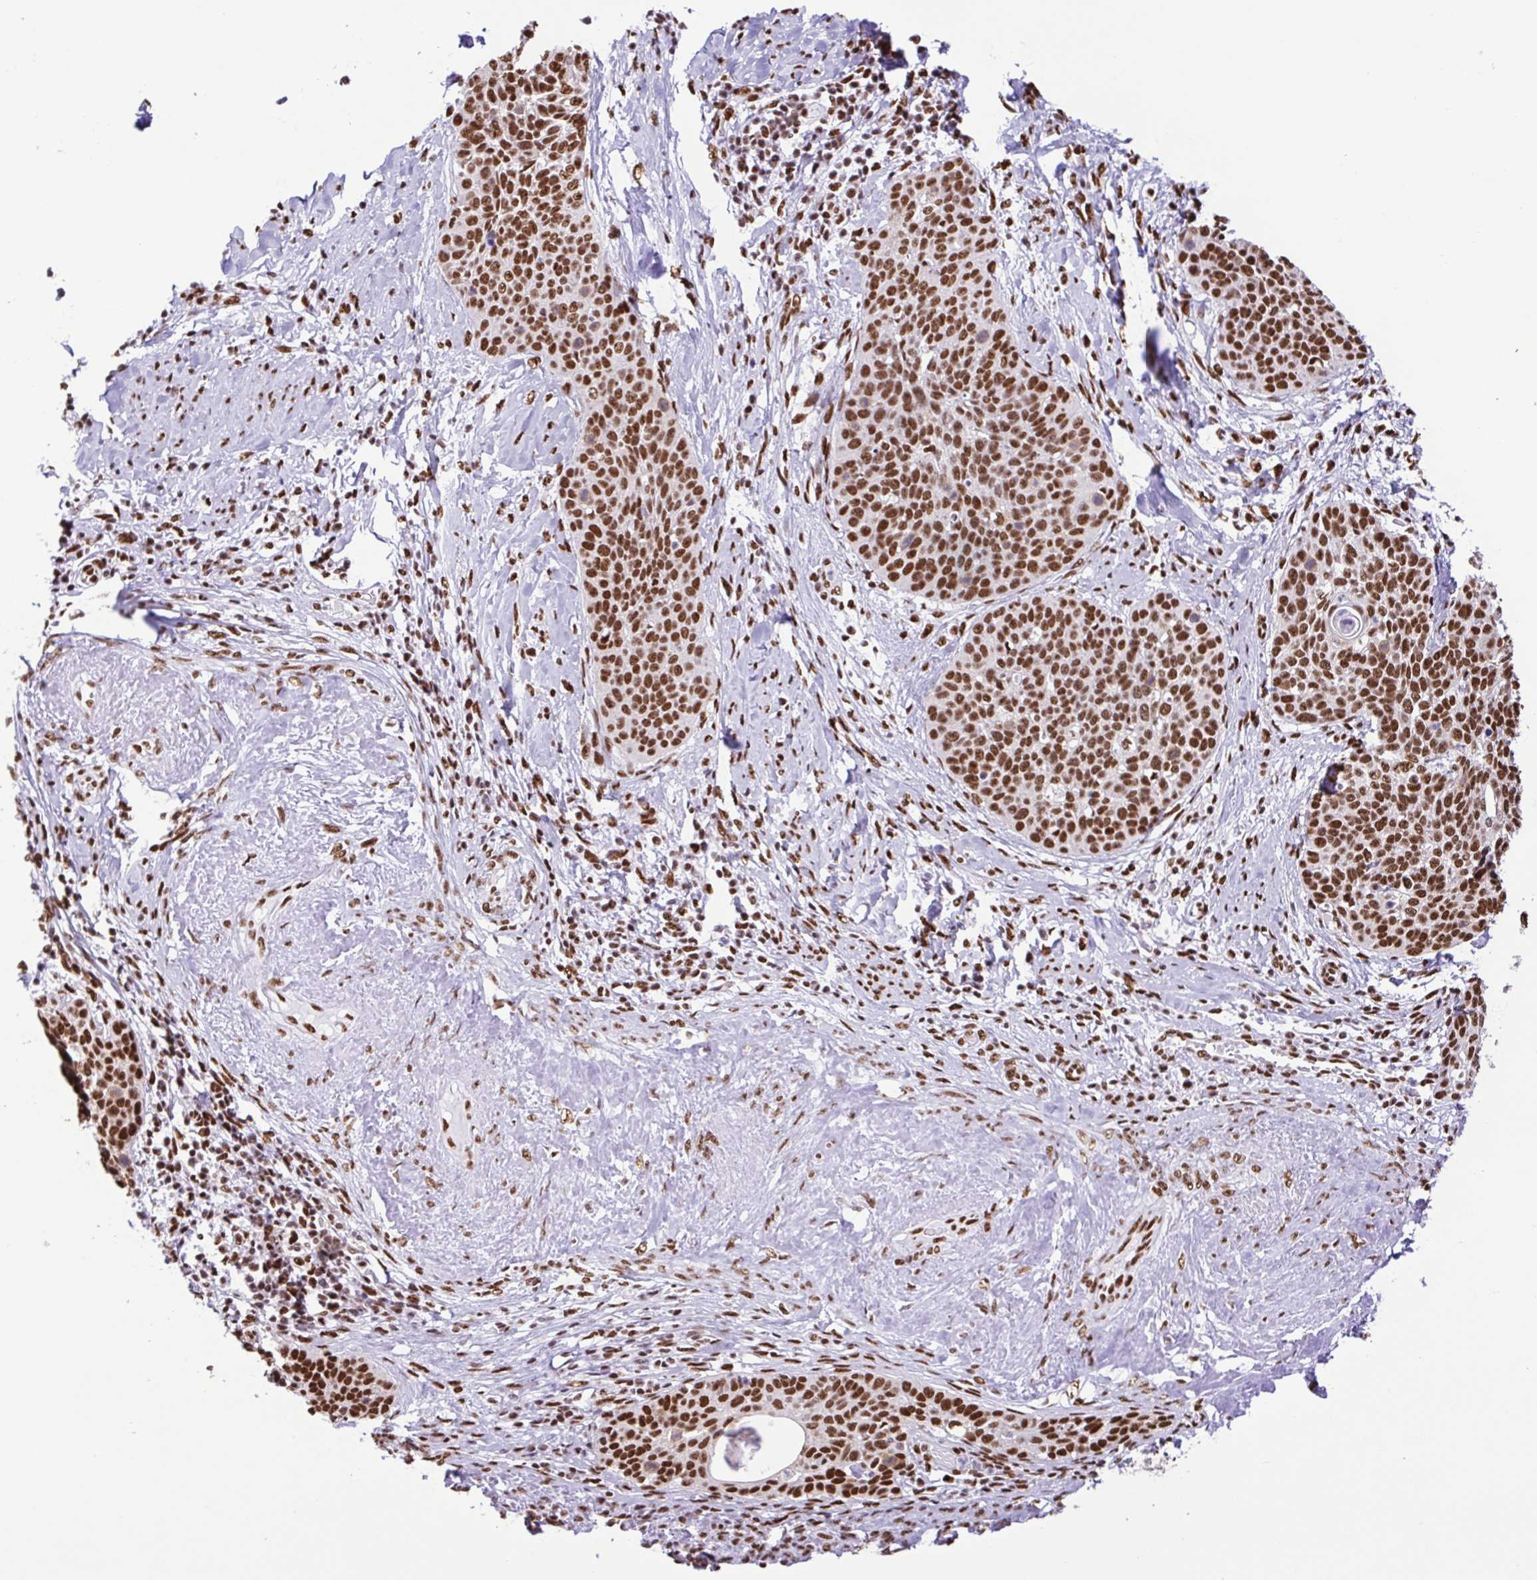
{"staining": {"intensity": "strong", "quantity": ">75%", "location": "nuclear"}, "tissue": "cervical cancer", "cell_type": "Tumor cells", "image_type": "cancer", "snomed": [{"axis": "morphology", "description": "Squamous cell carcinoma, NOS"}, {"axis": "topography", "description": "Cervix"}], "caption": "Immunohistochemical staining of cervical squamous cell carcinoma shows strong nuclear protein expression in approximately >75% of tumor cells. The protein of interest is shown in brown color, while the nuclei are stained blue.", "gene": "TRIM28", "patient": {"sex": "female", "age": 69}}